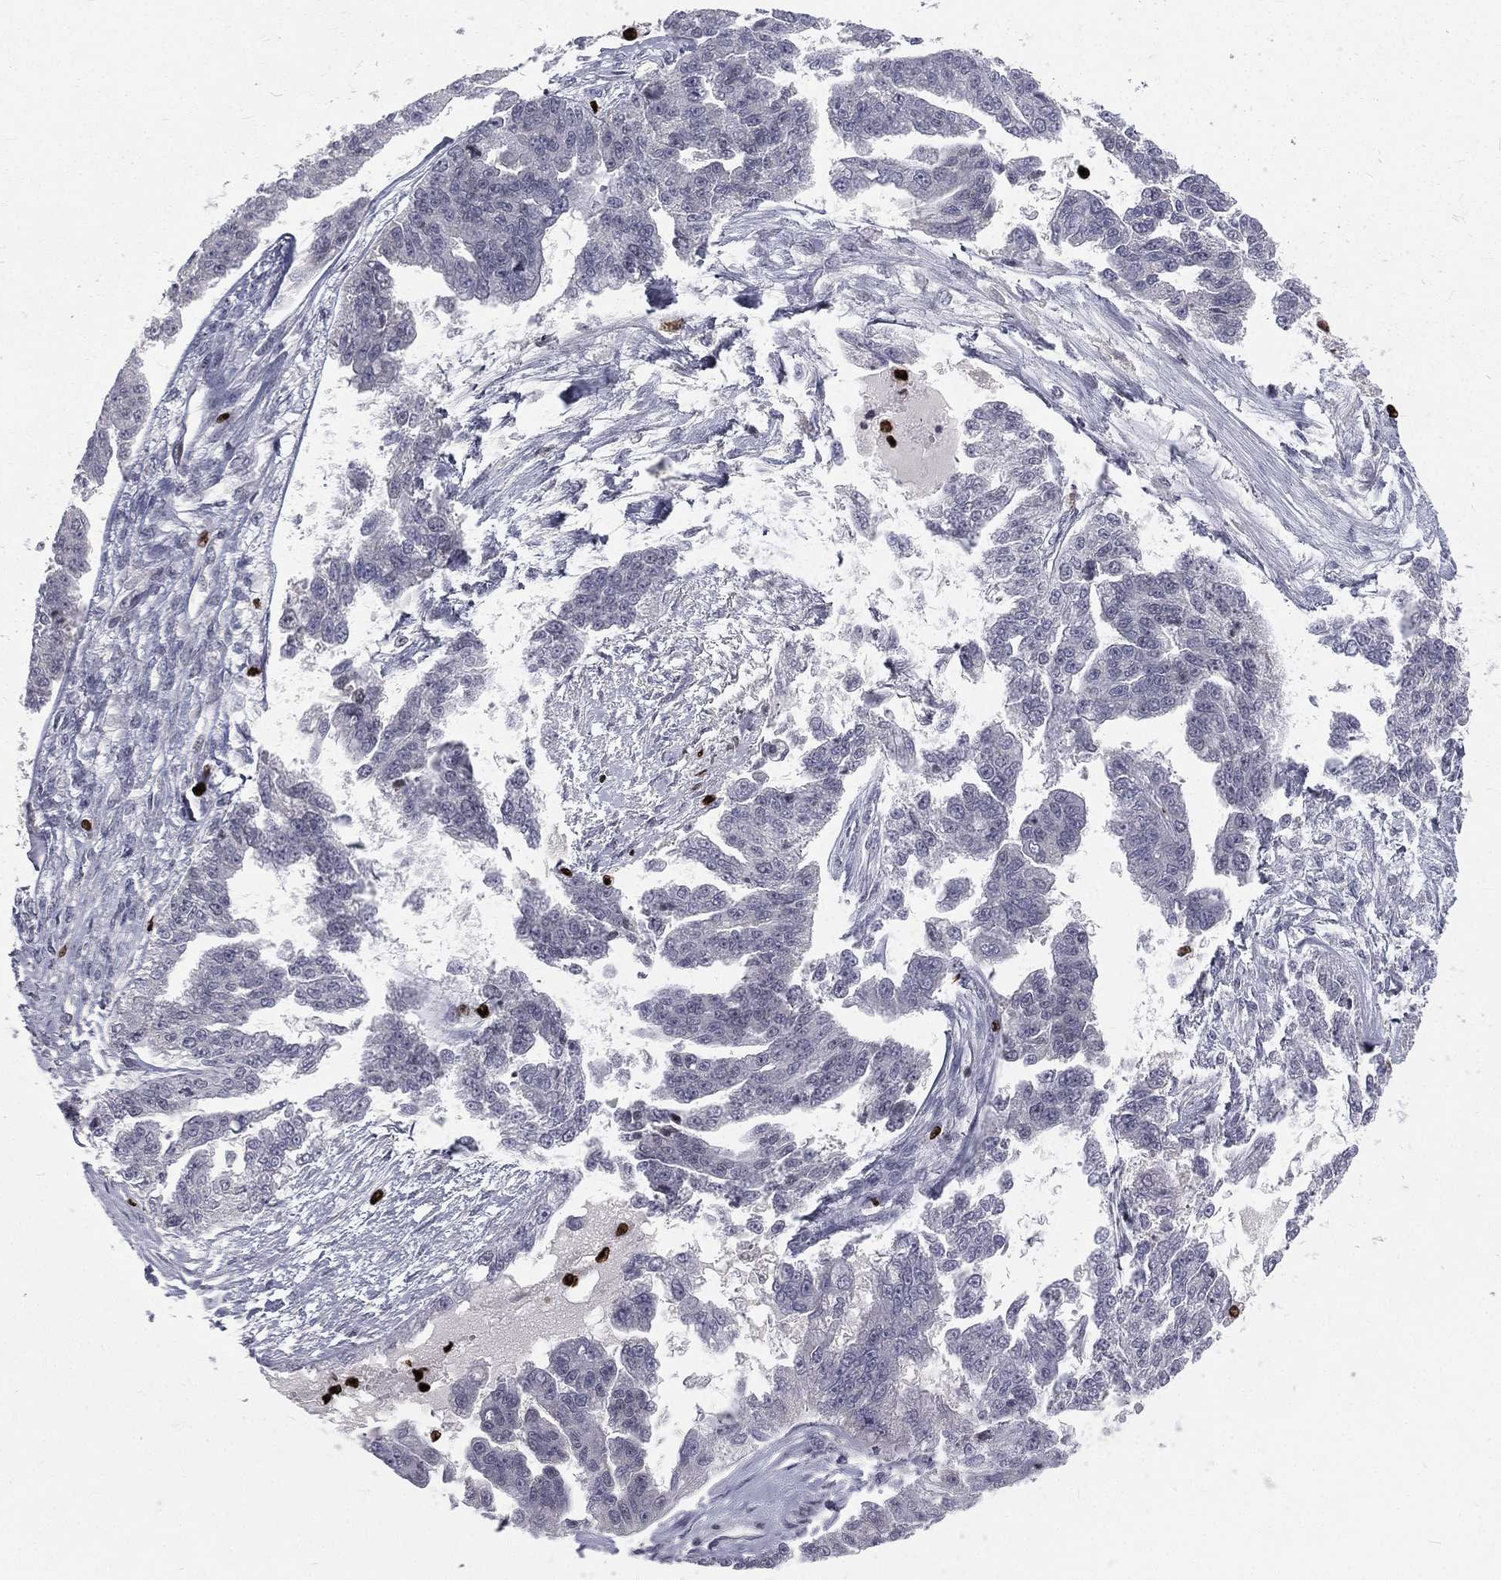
{"staining": {"intensity": "negative", "quantity": "none", "location": "none"}, "tissue": "ovarian cancer", "cell_type": "Tumor cells", "image_type": "cancer", "snomed": [{"axis": "morphology", "description": "Cystadenocarcinoma, serous, NOS"}, {"axis": "topography", "description": "Ovary"}], "caption": "Immunohistochemistry (IHC) of human ovarian cancer (serous cystadenocarcinoma) displays no staining in tumor cells.", "gene": "MNDA", "patient": {"sex": "female", "age": 58}}